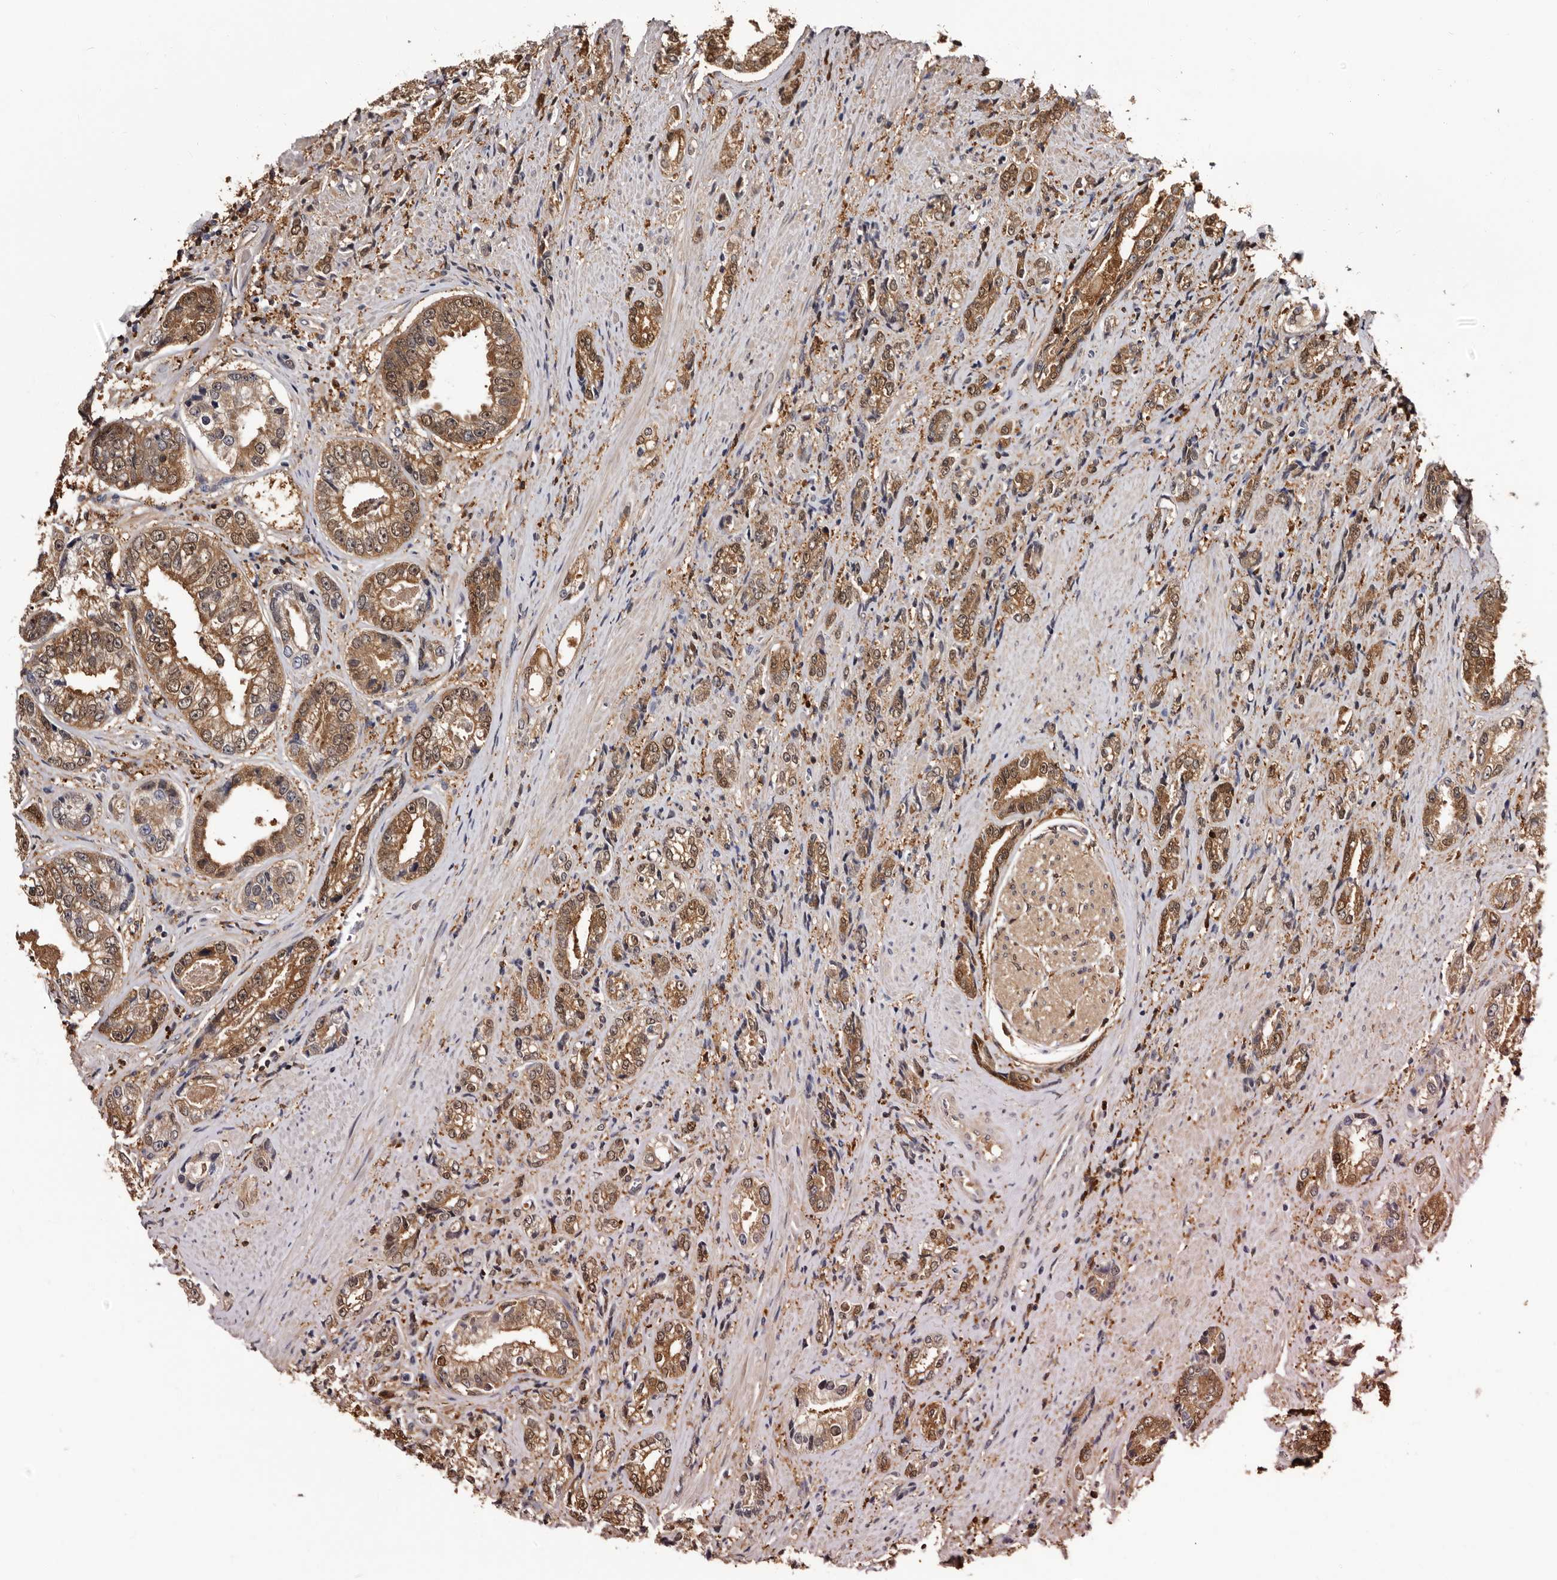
{"staining": {"intensity": "moderate", "quantity": ">75%", "location": "cytoplasmic/membranous,nuclear"}, "tissue": "prostate cancer", "cell_type": "Tumor cells", "image_type": "cancer", "snomed": [{"axis": "morphology", "description": "Adenocarcinoma, High grade"}, {"axis": "topography", "description": "Prostate"}], "caption": "A high-resolution photomicrograph shows immunohistochemistry staining of prostate high-grade adenocarcinoma, which displays moderate cytoplasmic/membranous and nuclear staining in about >75% of tumor cells.", "gene": "DNPH1", "patient": {"sex": "male", "age": 61}}